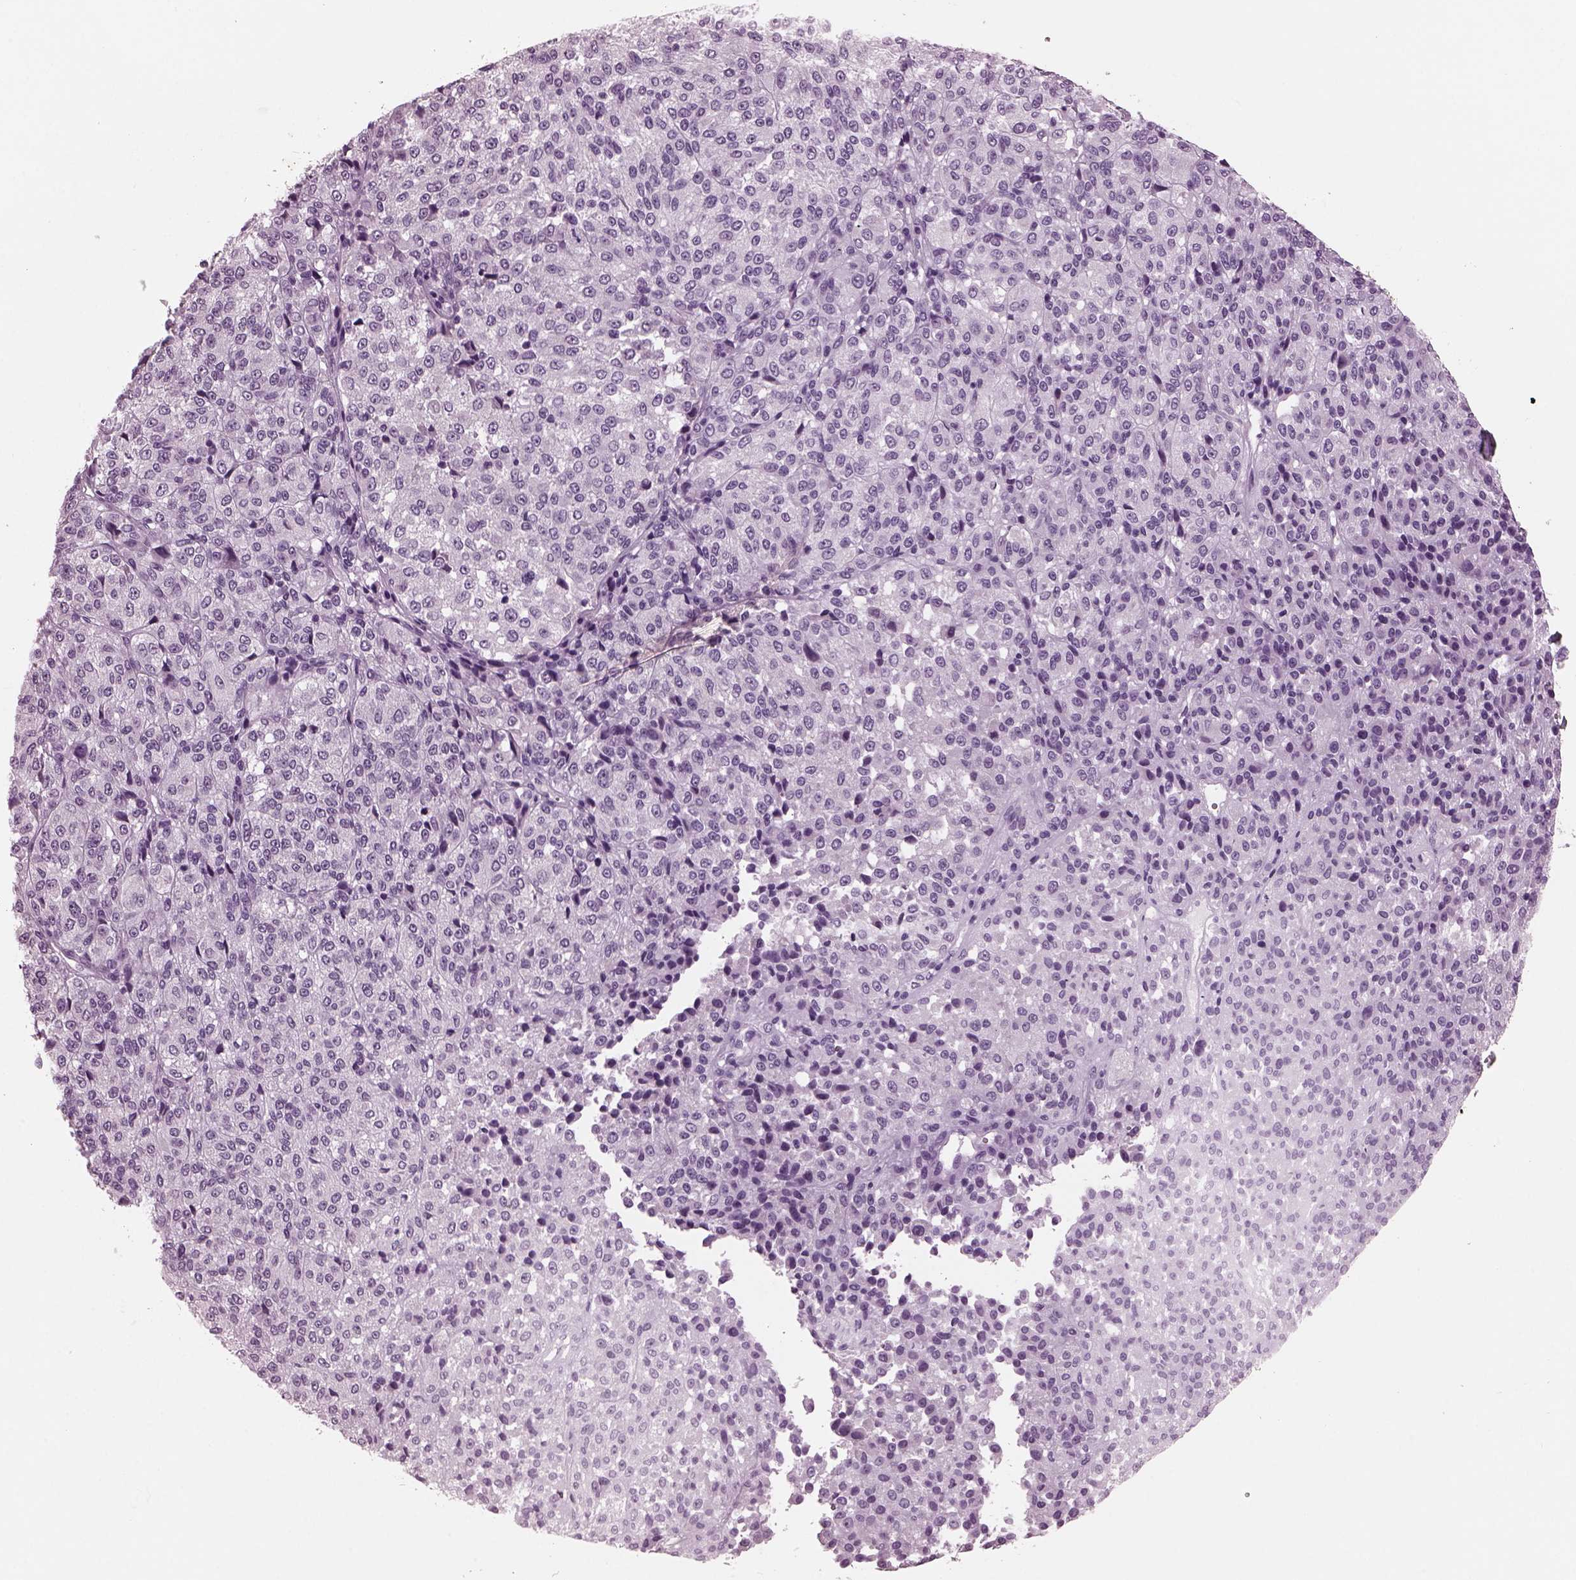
{"staining": {"intensity": "negative", "quantity": "none", "location": "none"}, "tissue": "melanoma", "cell_type": "Tumor cells", "image_type": "cancer", "snomed": [{"axis": "morphology", "description": "Malignant melanoma, Metastatic site"}, {"axis": "topography", "description": "Brain"}], "caption": "High magnification brightfield microscopy of melanoma stained with DAB (3,3'-diaminobenzidine) (brown) and counterstained with hematoxylin (blue): tumor cells show no significant positivity. The staining was performed using DAB (3,3'-diaminobenzidine) to visualize the protein expression in brown, while the nuclei were stained in blue with hematoxylin (Magnification: 20x).", "gene": "MIB2", "patient": {"sex": "female", "age": 56}}